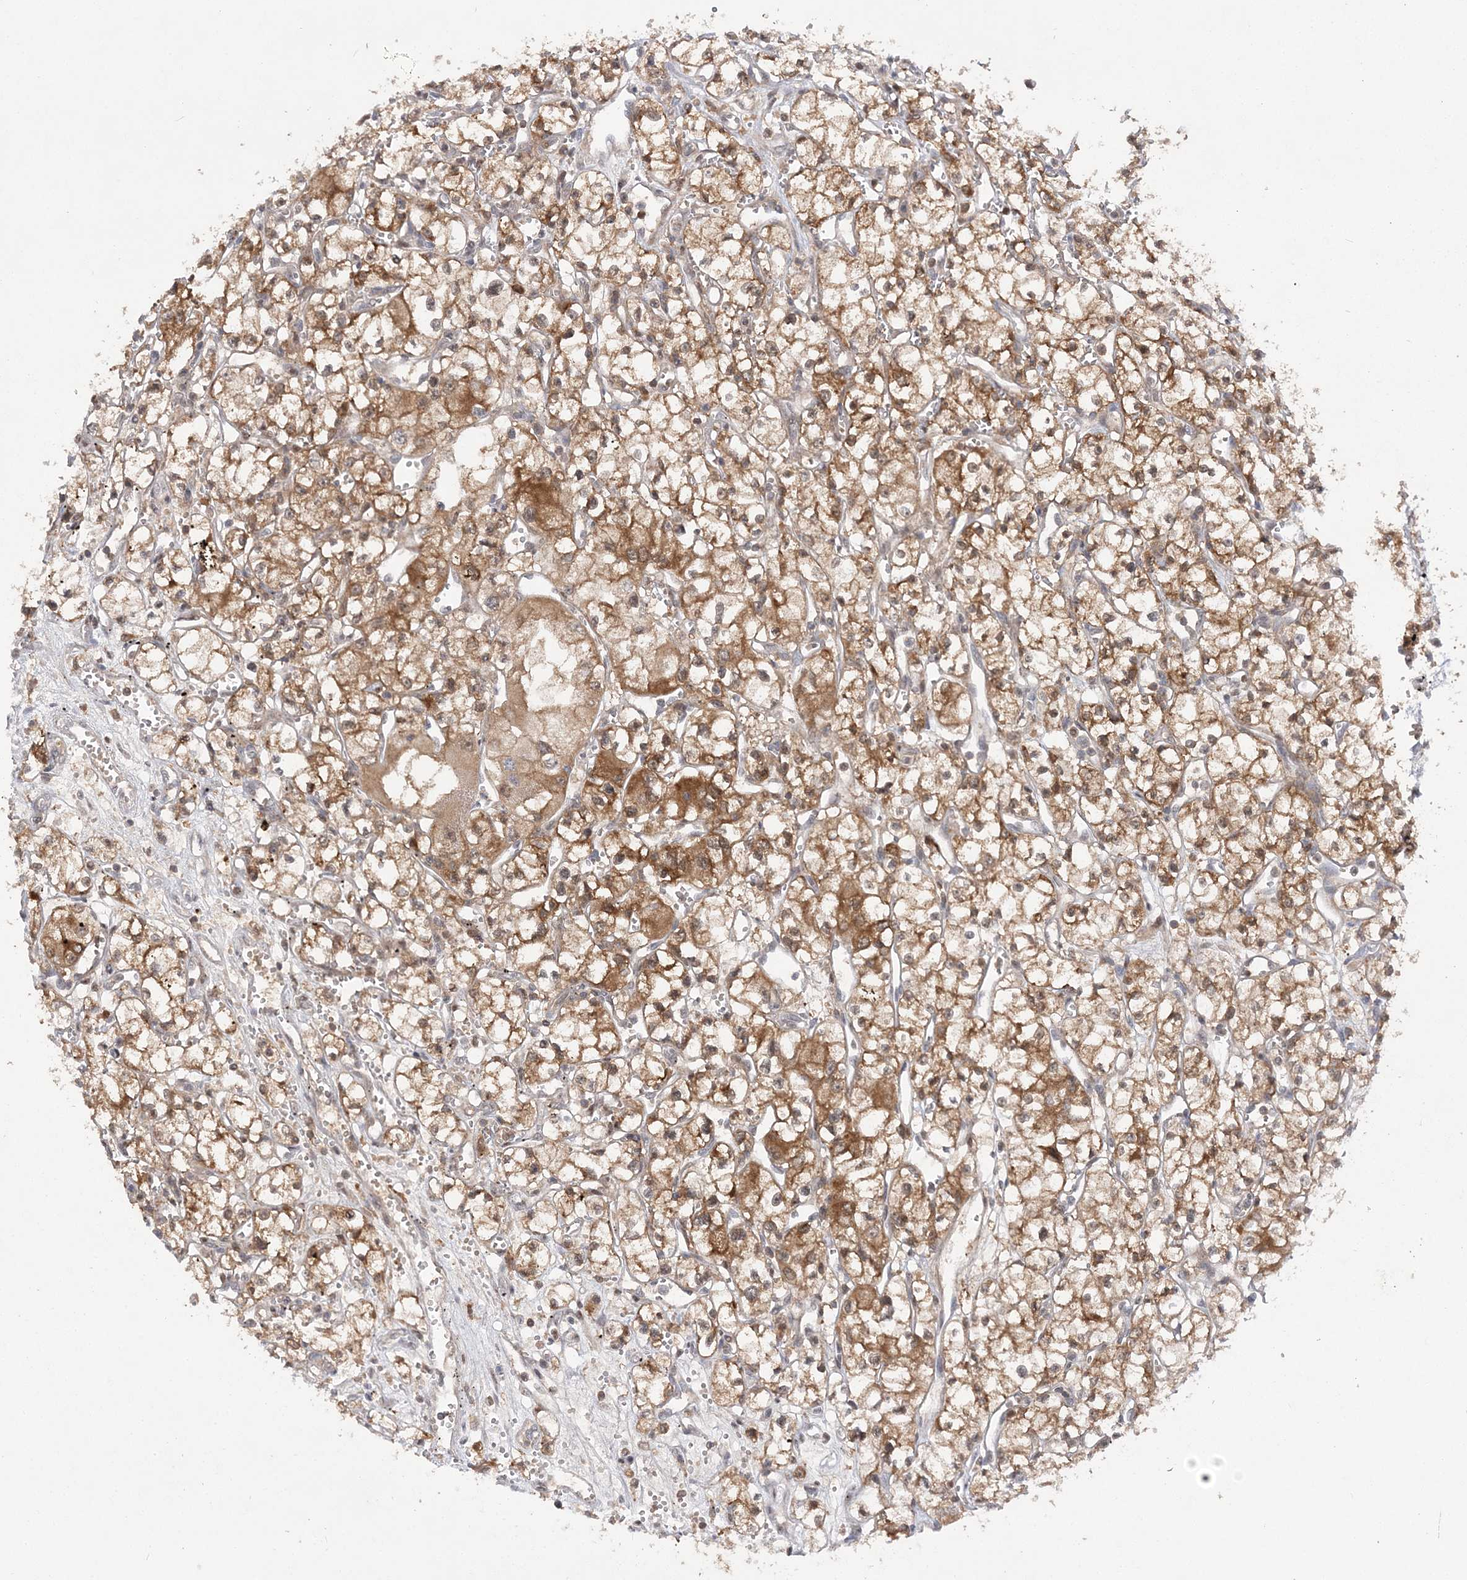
{"staining": {"intensity": "moderate", "quantity": ">75%", "location": "cytoplasmic/membranous"}, "tissue": "renal cancer", "cell_type": "Tumor cells", "image_type": "cancer", "snomed": [{"axis": "morphology", "description": "Adenocarcinoma, NOS"}, {"axis": "topography", "description": "Kidney"}], "caption": "The photomicrograph shows staining of renal cancer (adenocarcinoma), revealing moderate cytoplasmic/membranous protein positivity (brown color) within tumor cells. (DAB IHC with brightfield microscopy, high magnification).", "gene": "NIF3L1", "patient": {"sex": "male", "age": 59}}